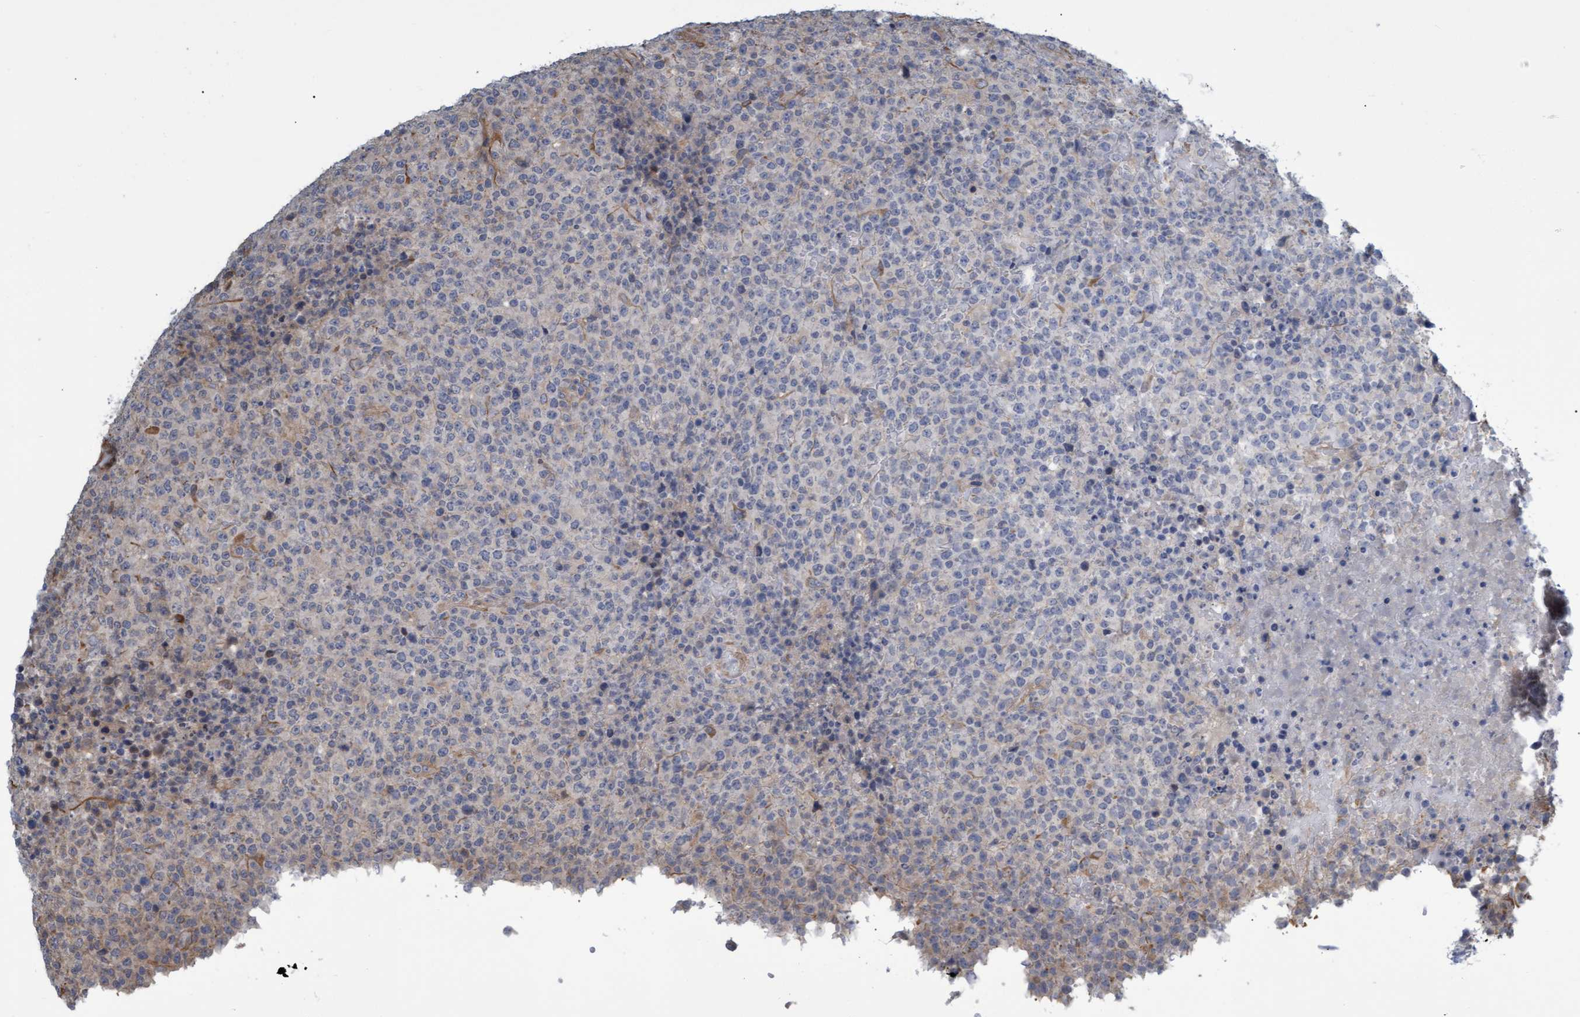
{"staining": {"intensity": "weak", "quantity": "<25%", "location": "cytoplasmic/membranous"}, "tissue": "lymphoma", "cell_type": "Tumor cells", "image_type": "cancer", "snomed": [{"axis": "morphology", "description": "Malignant lymphoma, non-Hodgkin's type, High grade"}, {"axis": "topography", "description": "Lymph node"}], "caption": "Immunohistochemical staining of lymphoma displays no significant positivity in tumor cells.", "gene": "TNFRSF10B", "patient": {"sex": "male", "age": 13}}